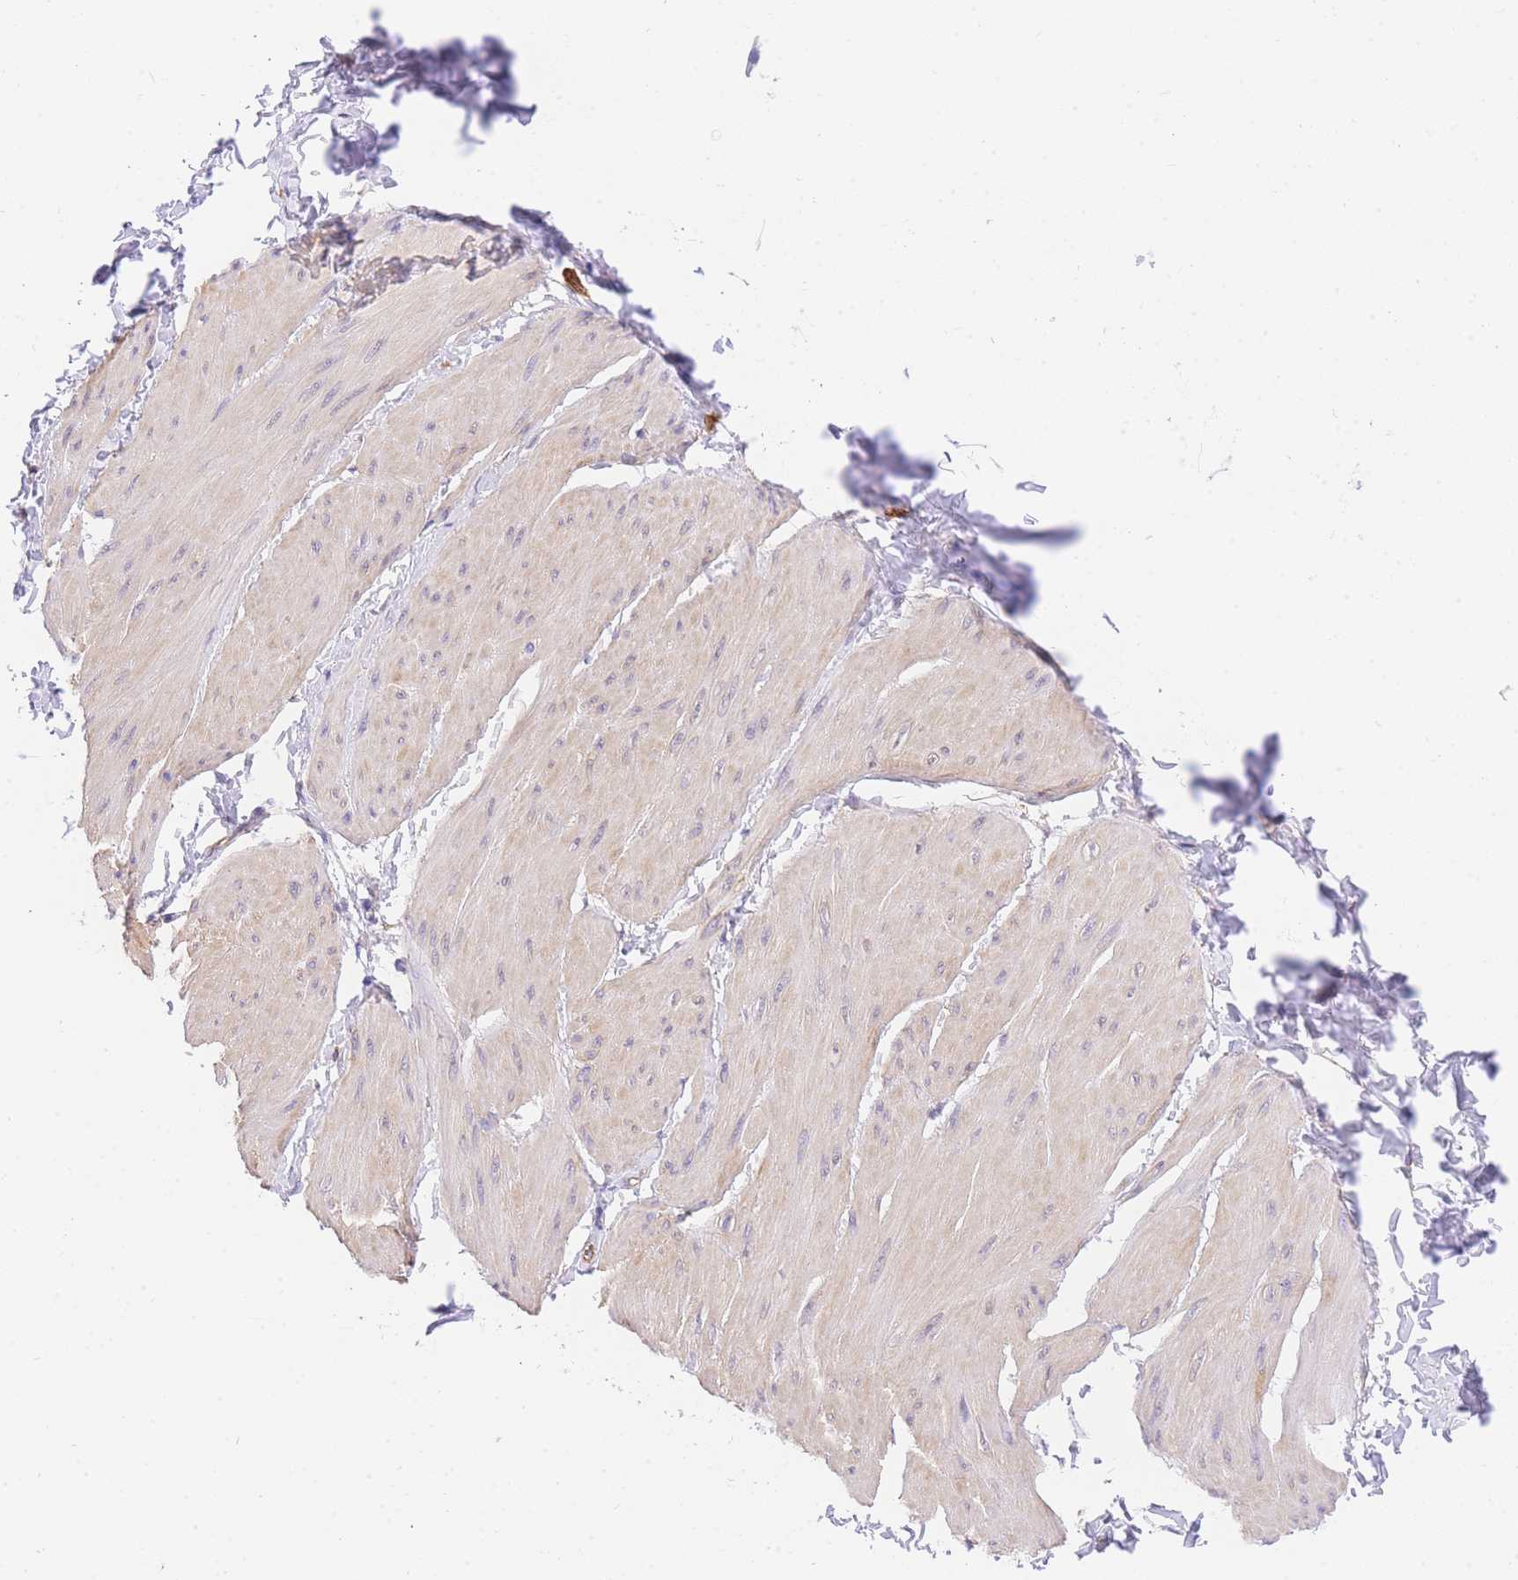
{"staining": {"intensity": "weak", "quantity": "<25%", "location": "cytoplasmic/membranous"}, "tissue": "smooth muscle", "cell_type": "Smooth muscle cells", "image_type": "normal", "snomed": [{"axis": "morphology", "description": "Urothelial carcinoma, High grade"}, {"axis": "topography", "description": "Urinary bladder"}], "caption": "DAB (3,3'-diaminobenzidine) immunohistochemical staining of benign smooth muscle exhibits no significant expression in smooth muscle cells.", "gene": "SRSF12", "patient": {"sex": "male", "age": 46}}